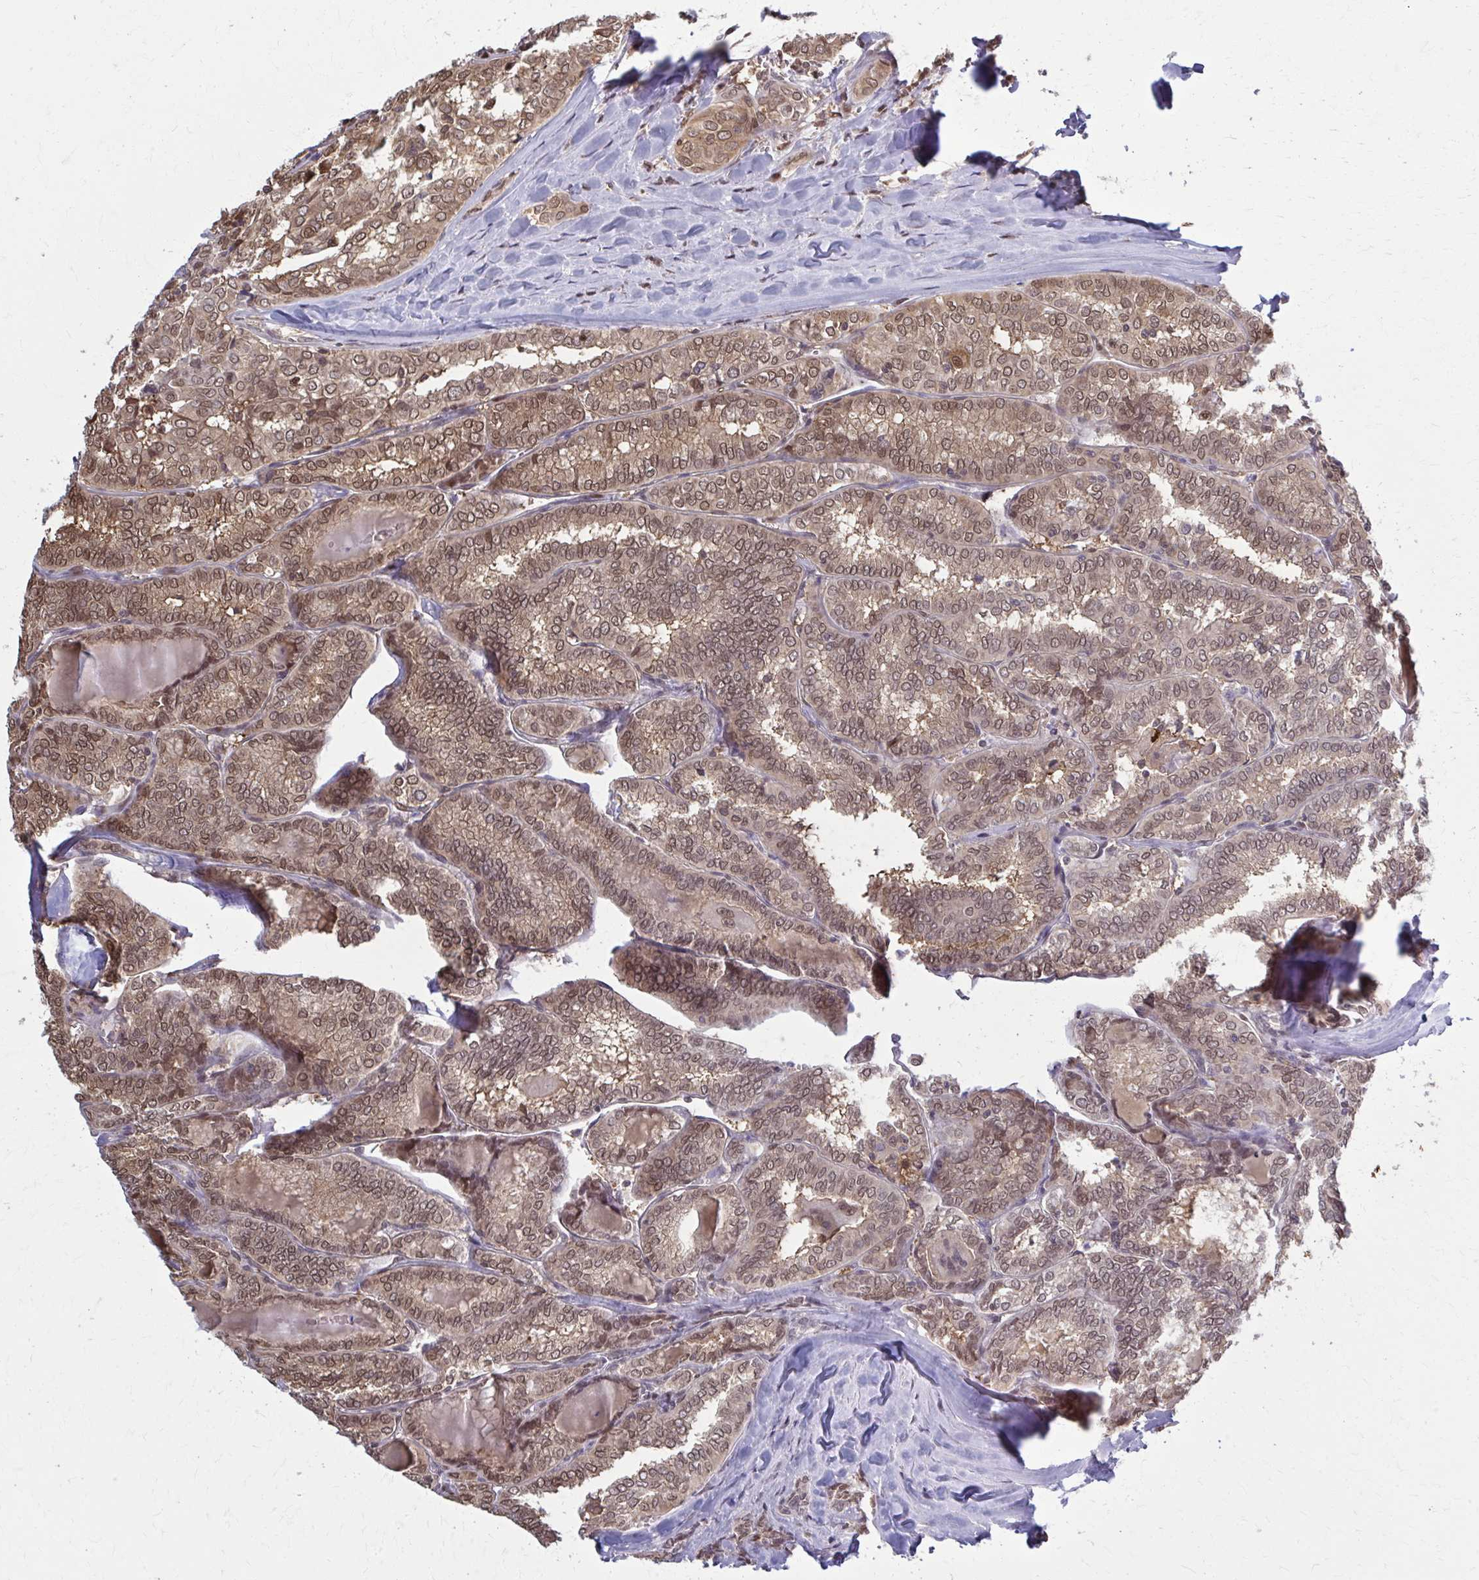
{"staining": {"intensity": "moderate", "quantity": ">75%", "location": "cytoplasmic/membranous,nuclear"}, "tissue": "thyroid cancer", "cell_type": "Tumor cells", "image_type": "cancer", "snomed": [{"axis": "morphology", "description": "Papillary adenocarcinoma, NOS"}, {"axis": "topography", "description": "Thyroid gland"}], "caption": "This histopathology image reveals thyroid papillary adenocarcinoma stained with IHC to label a protein in brown. The cytoplasmic/membranous and nuclear of tumor cells show moderate positivity for the protein. Nuclei are counter-stained blue.", "gene": "MDH1", "patient": {"sex": "female", "age": 30}}